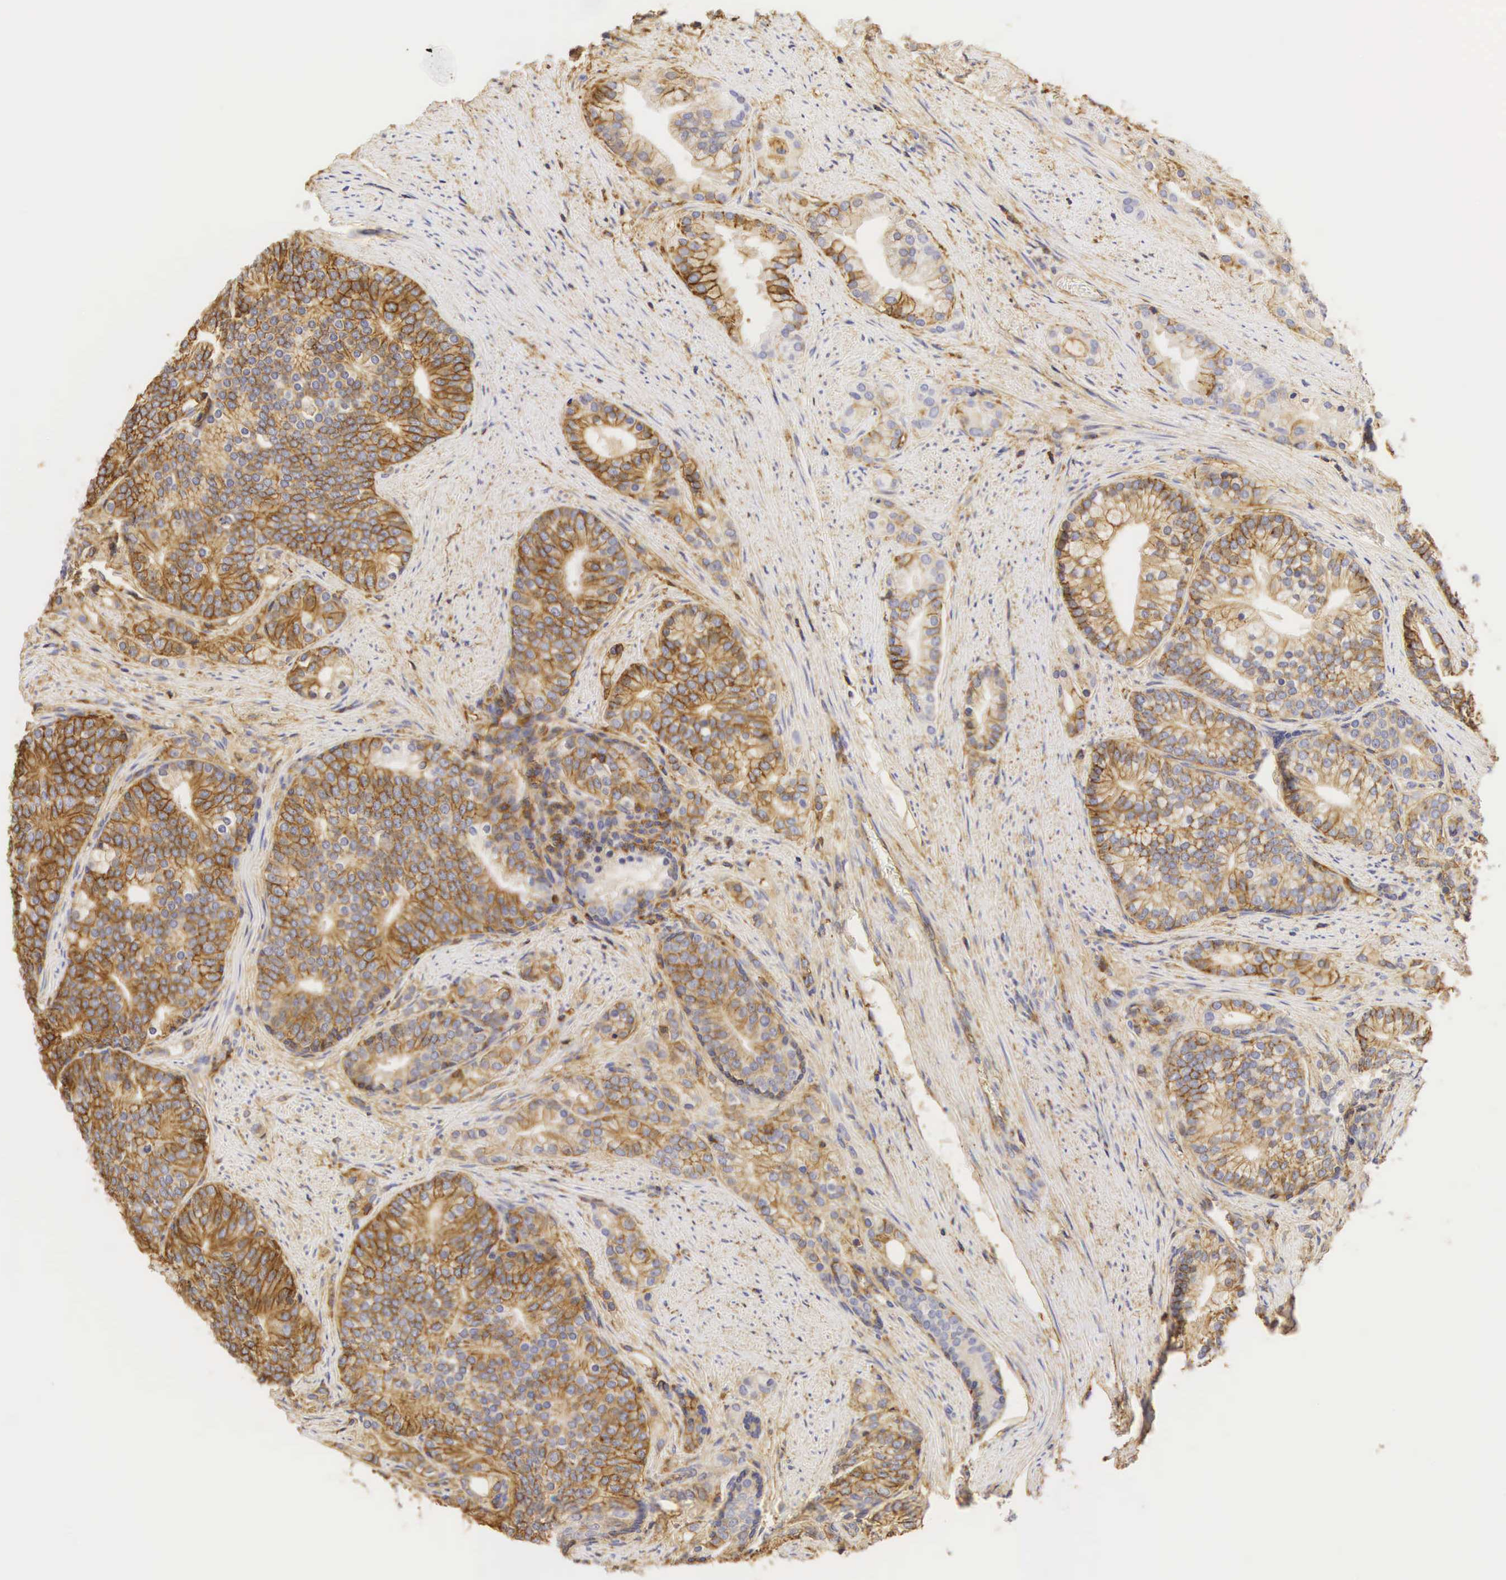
{"staining": {"intensity": "moderate", "quantity": "25%-75%", "location": "cytoplasmic/membranous"}, "tissue": "prostate cancer", "cell_type": "Tumor cells", "image_type": "cancer", "snomed": [{"axis": "morphology", "description": "Adenocarcinoma, Low grade"}, {"axis": "topography", "description": "Prostate"}], "caption": "Protein expression analysis of adenocarcinoma (low-grade) (prostate) displays moderate cytoplasmic/membranous positivity in about 25%-75% of tumor cells.", "gene": "CD99", "patient": {"sex": "male", "age": 71}}